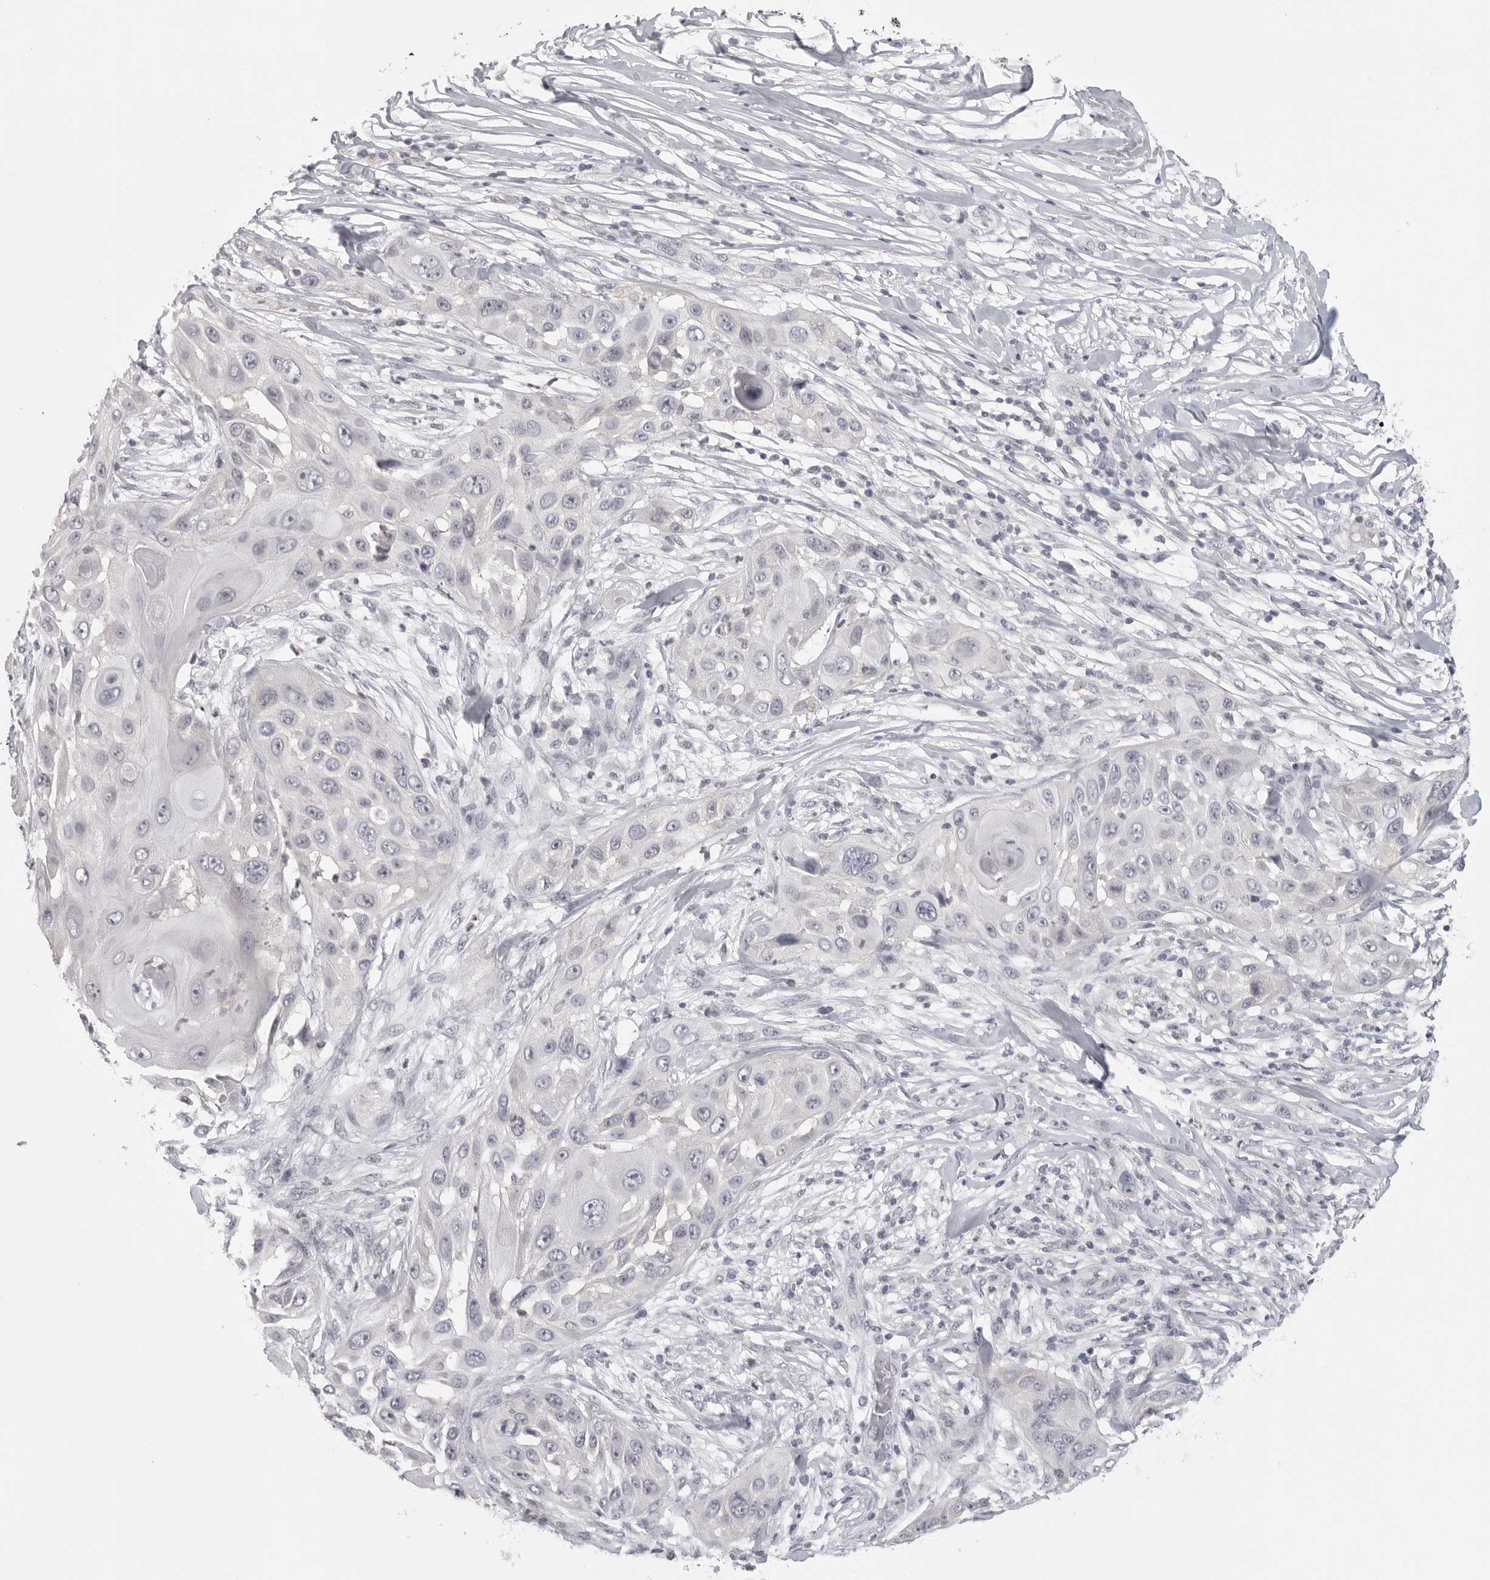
{"staining": {"intensity": "negative", "quantity": "none", "location": "none"}, "tissue": "skin cancer", "cell_type": "Tumor cells", "image_type": "cancer", "snomed": [{"axis": "morphology", "description": "Squamous cell carcinoma, NOS"}, {"axis": "topography", "description": "Skin"}], "caption": "A high-resolution micrograph shows immunohistochemistry staining of squamous cell carcinoma (skin), which shows no significant staining in tumor cells.", "gene": "HMGCS2", "patient": {"sex": "female", "age": 44}}